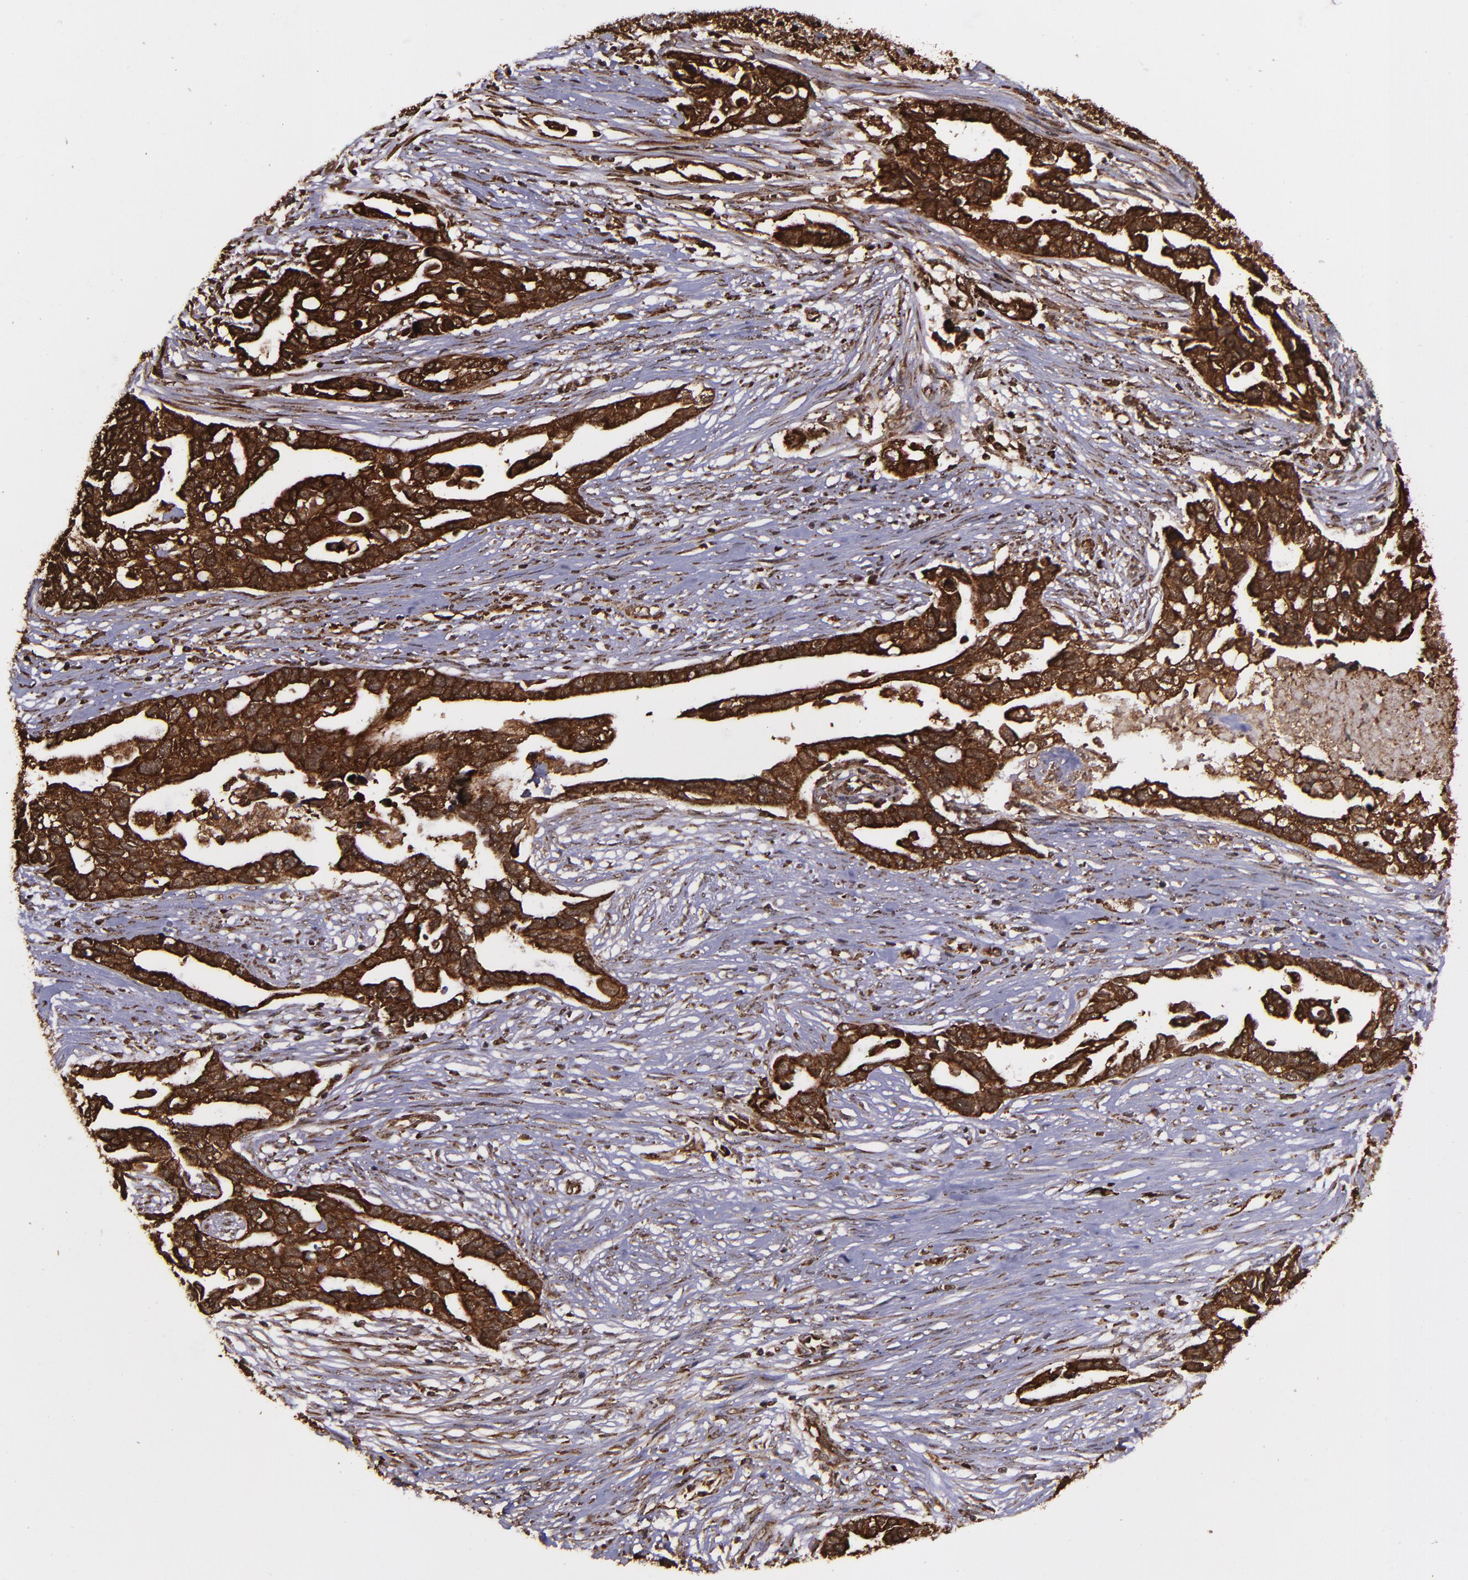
{"staining": {"intensity": "strong", "quantity": ">75%", "location": "cytoplasmic/membranous,nuclear"}, "tissue": "ovarian cancer", "cell_type": "Tumor cells", "image_type": "cancer", "snomed": [{"axis": "morphology", "description": "Cystadenocarcinoma, serous, NOS"}, {"axis": "topography", "description": "Ovary"}], "caption": "Protein expression analysis of human ovarian cancer reveals strong cytoplasmic/membranous and nuclear positivity in about >75% of tumor cells. Using DAB (brown) and hematoxylin (blue) stains, captured at high magnification using brightfield microscopy.", "gene": "EIF4ENIF1", "patient": {"sex": "female", "age": 54}}